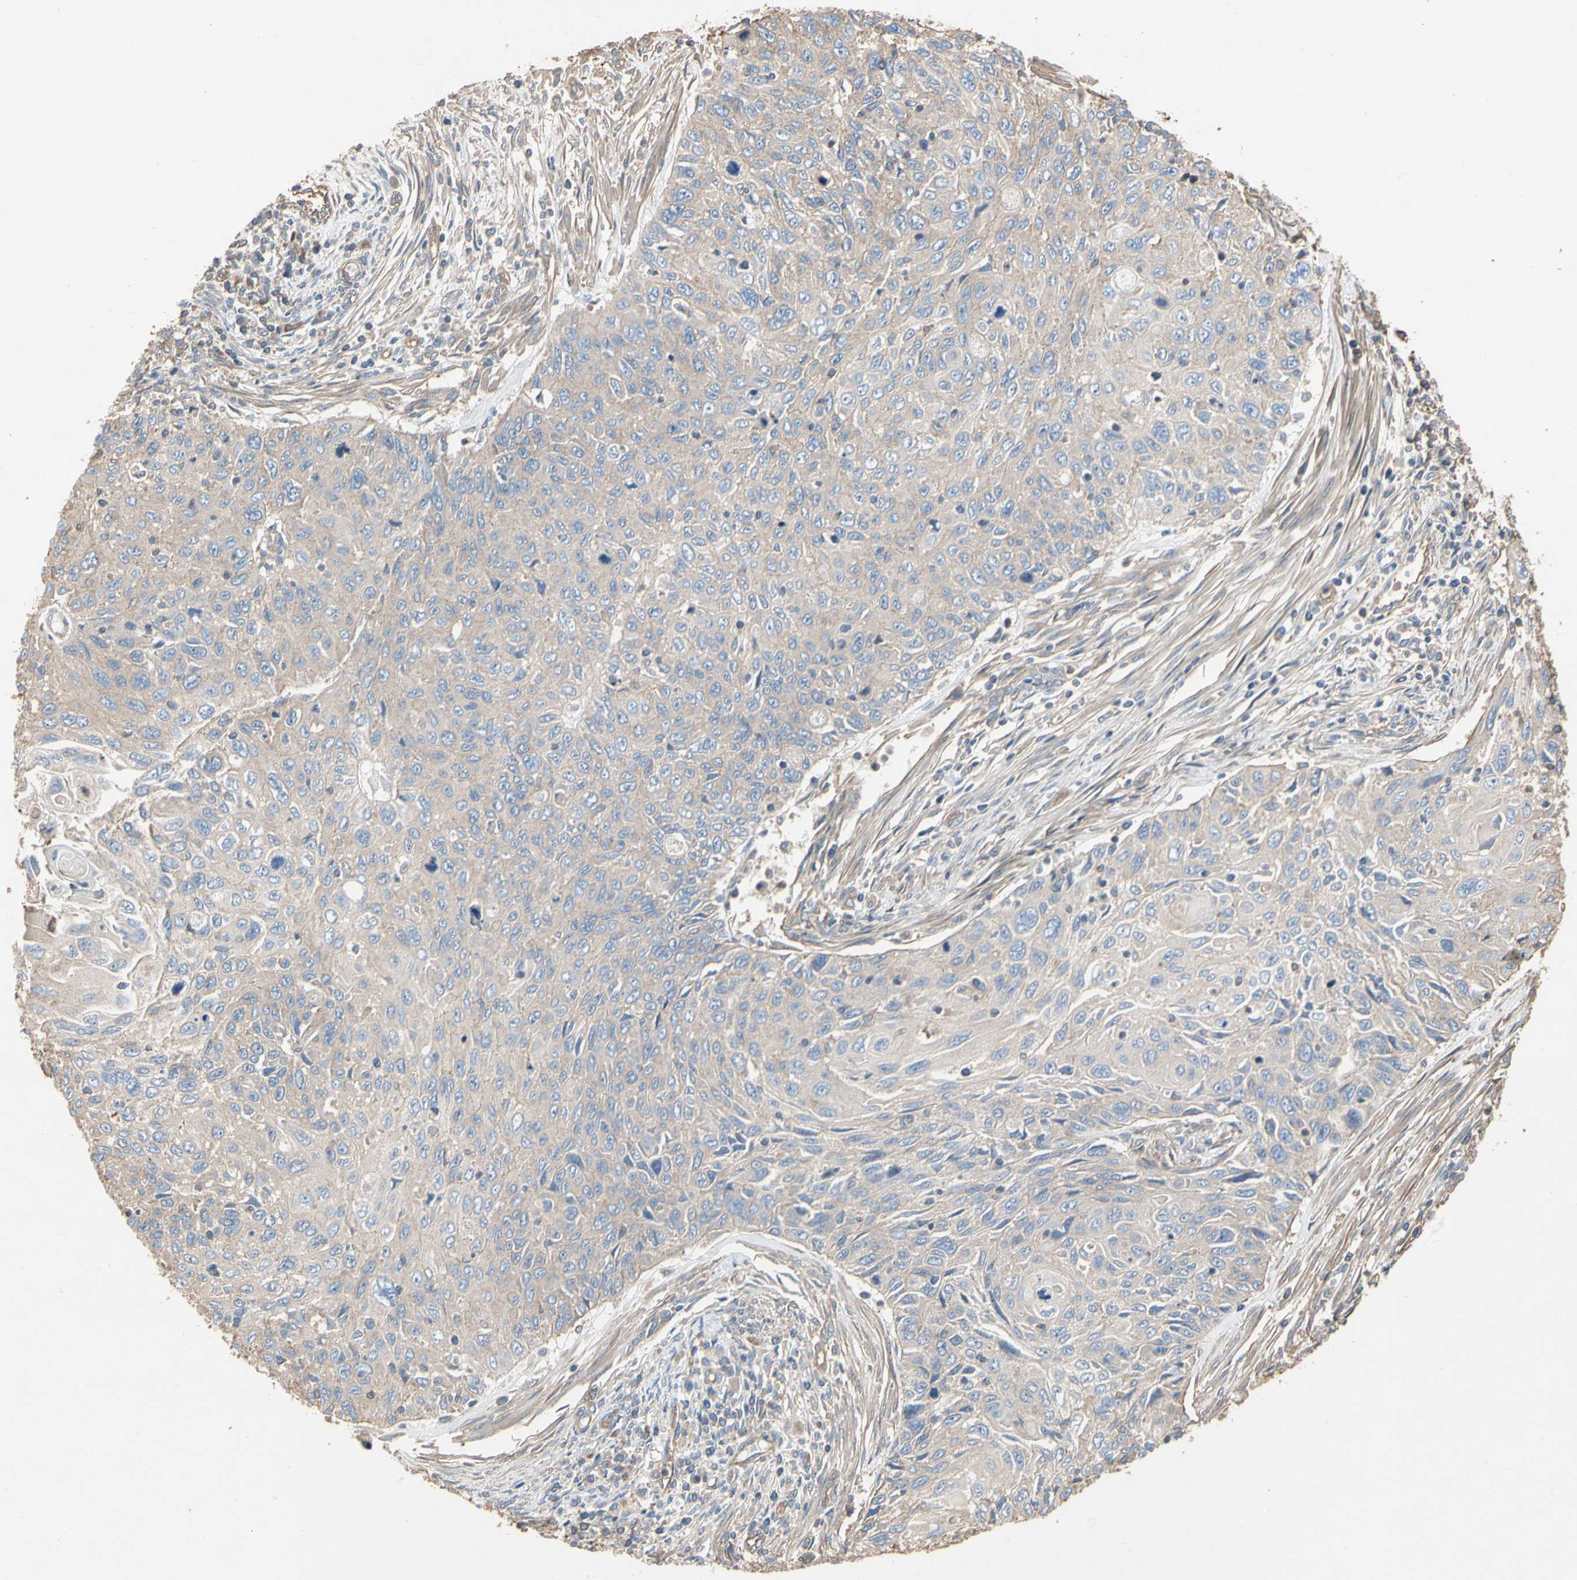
{"staining": {"intensity": "weak", "quantity": ">75%", "location": "cytoplasmic/membranous"}, "tissue": "cervical cancer", "cell_type": "Tumor cells", "image_type": "cancer", "snomed": [{"axis": "morphology", "description": "Squamous cell carcinoma, NOS"}, {"axis": "topography", "description": "Cervix"}], "caption": "Immunohistochemistry (IHC) image of human squamous cell carcinoma (cervical) stained for a protein (brown), which demonstrates low levels of weak cytoplasmic/membranous expression in approximately >75% of tumor cells.", "gene": "PDZK1", "patient": {"sex": "female", "age": 70}}